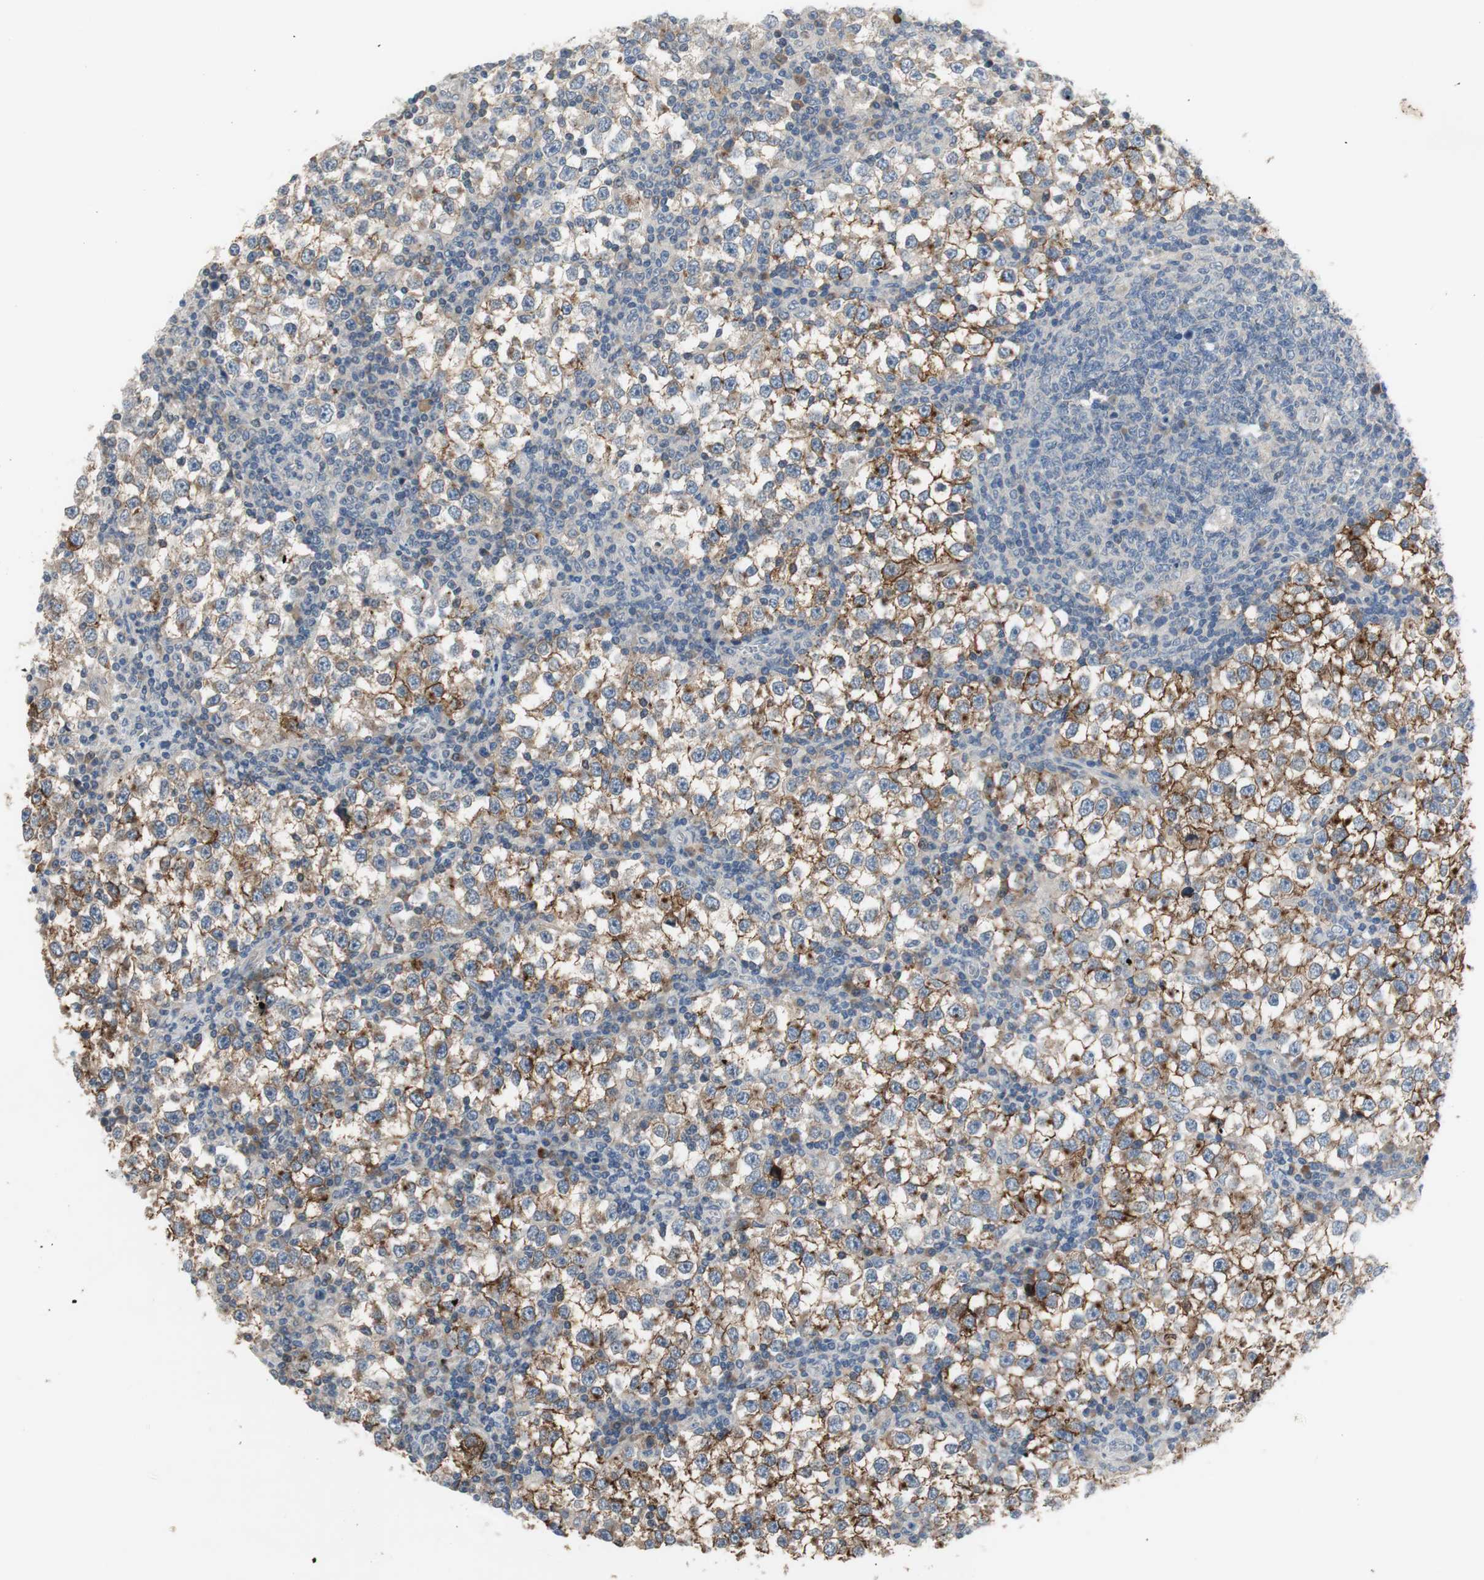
{"staining": {"intensity": "moderate", "quantity": ">75%", "location": "cytoplasmic/membranous"}, "tissue": "testis cancer", "cell_type": "Tumor cells", "image_type": "cancer", "snomed": [{"axis": "morphology", "description": "Seminoma, NOS"}, {"axis": "topography", "description": "Testis"}], "caption": "Testis cancer stained with immunohistochemistry demonstrates moderate cytoplasmic/membranous expression in about >75% of tumor cells.", "gene": "TACR3", "patient": {"sex": "male", "age": 65}}